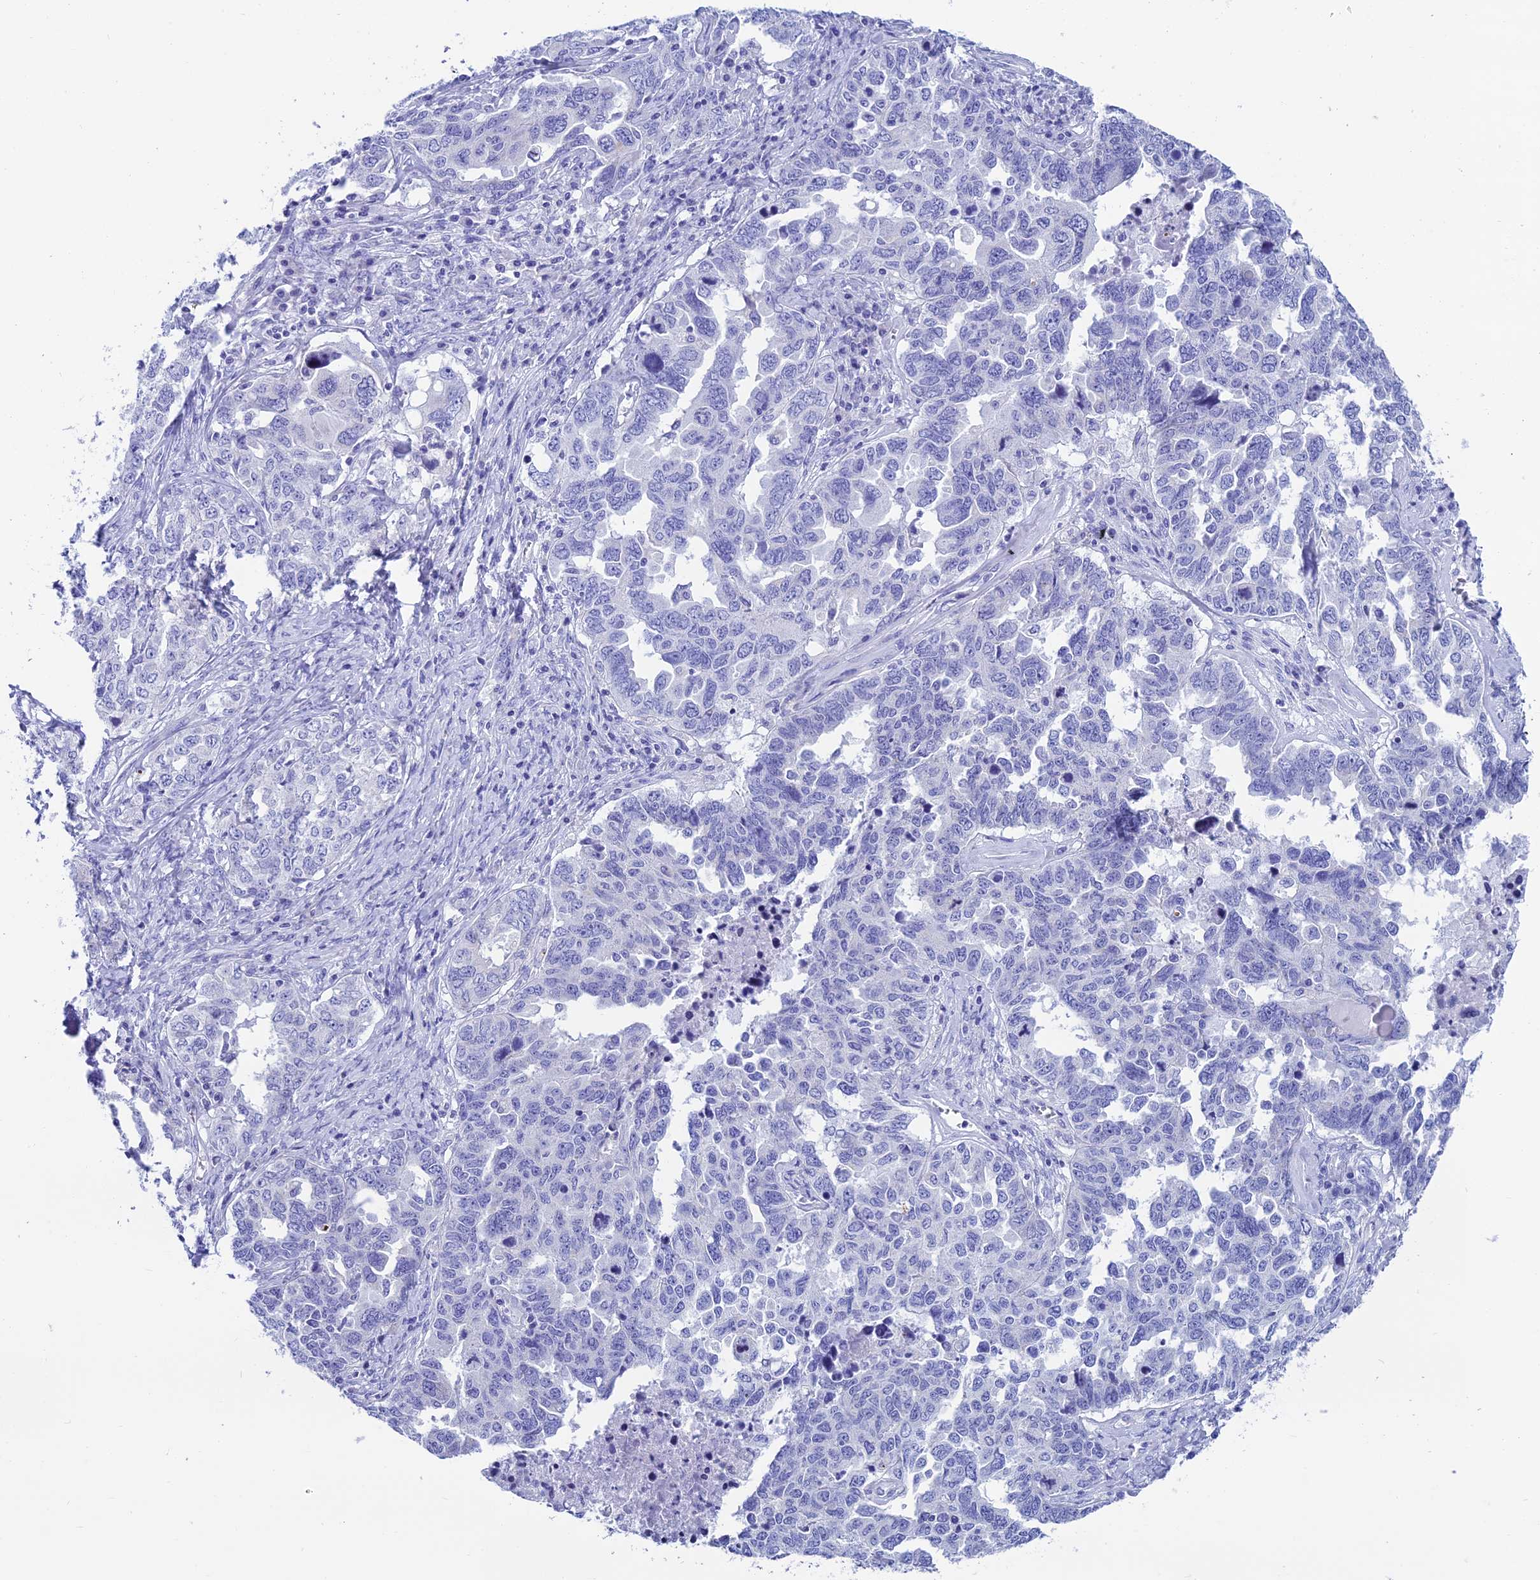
{"staining": {"intensity": "negative", "quantity": "none", "location": "none"}, "tissue": "ovarian cancer", "cell_type": "Tumor cells", "image_type": "cancer", "snomed": [{"axis": "morphology", "description": "Carcinoma, endometroid"}, {"axis": "topography", "description": "Ovary"}], "caption": "A micrograph of endometroid carcinoma (ovarian) stained for a protein displays no brown staining in tumor cells.", "gene": "REEP4", "patient": {"sex": "female", "age": 62}}